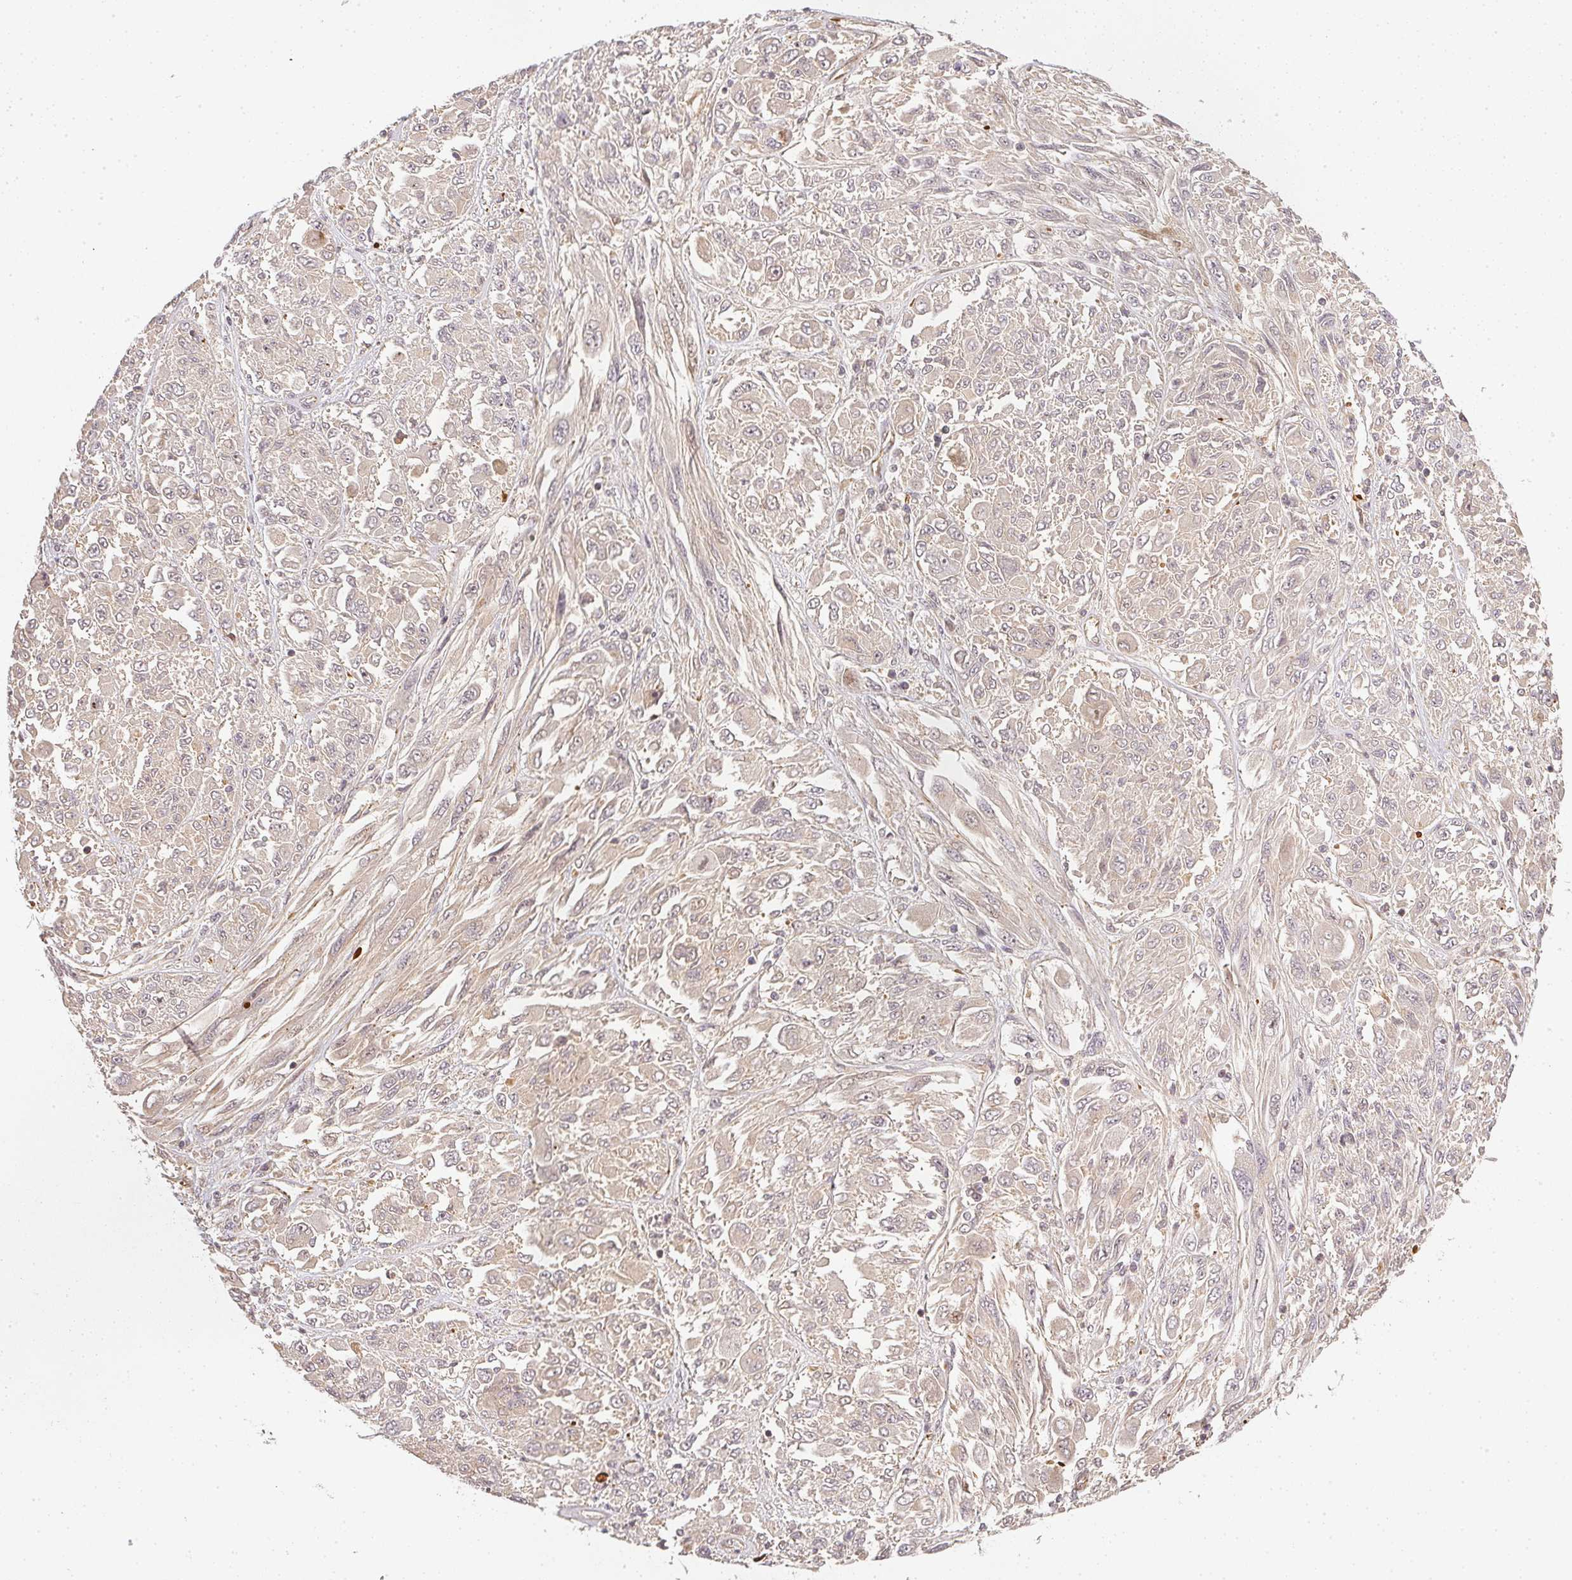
{"staining": {"intensity": "negative", "quantity": "none", "location": "none"}, "tissue": "melanoma", "cell_type": "Tumor cells", "image_type": "cancer", "snomed": [{"axis": "morphology", "description": "Malignant melanoma, NOS"}, {"axis": "topography", "description": "Skin"}], "caption": "The IHC photomicrograph has no significant positivity in tumor cells of melanoma tissue.", "gene": "SERPINE1", "patient": {"sex": "female", "age": 91}}